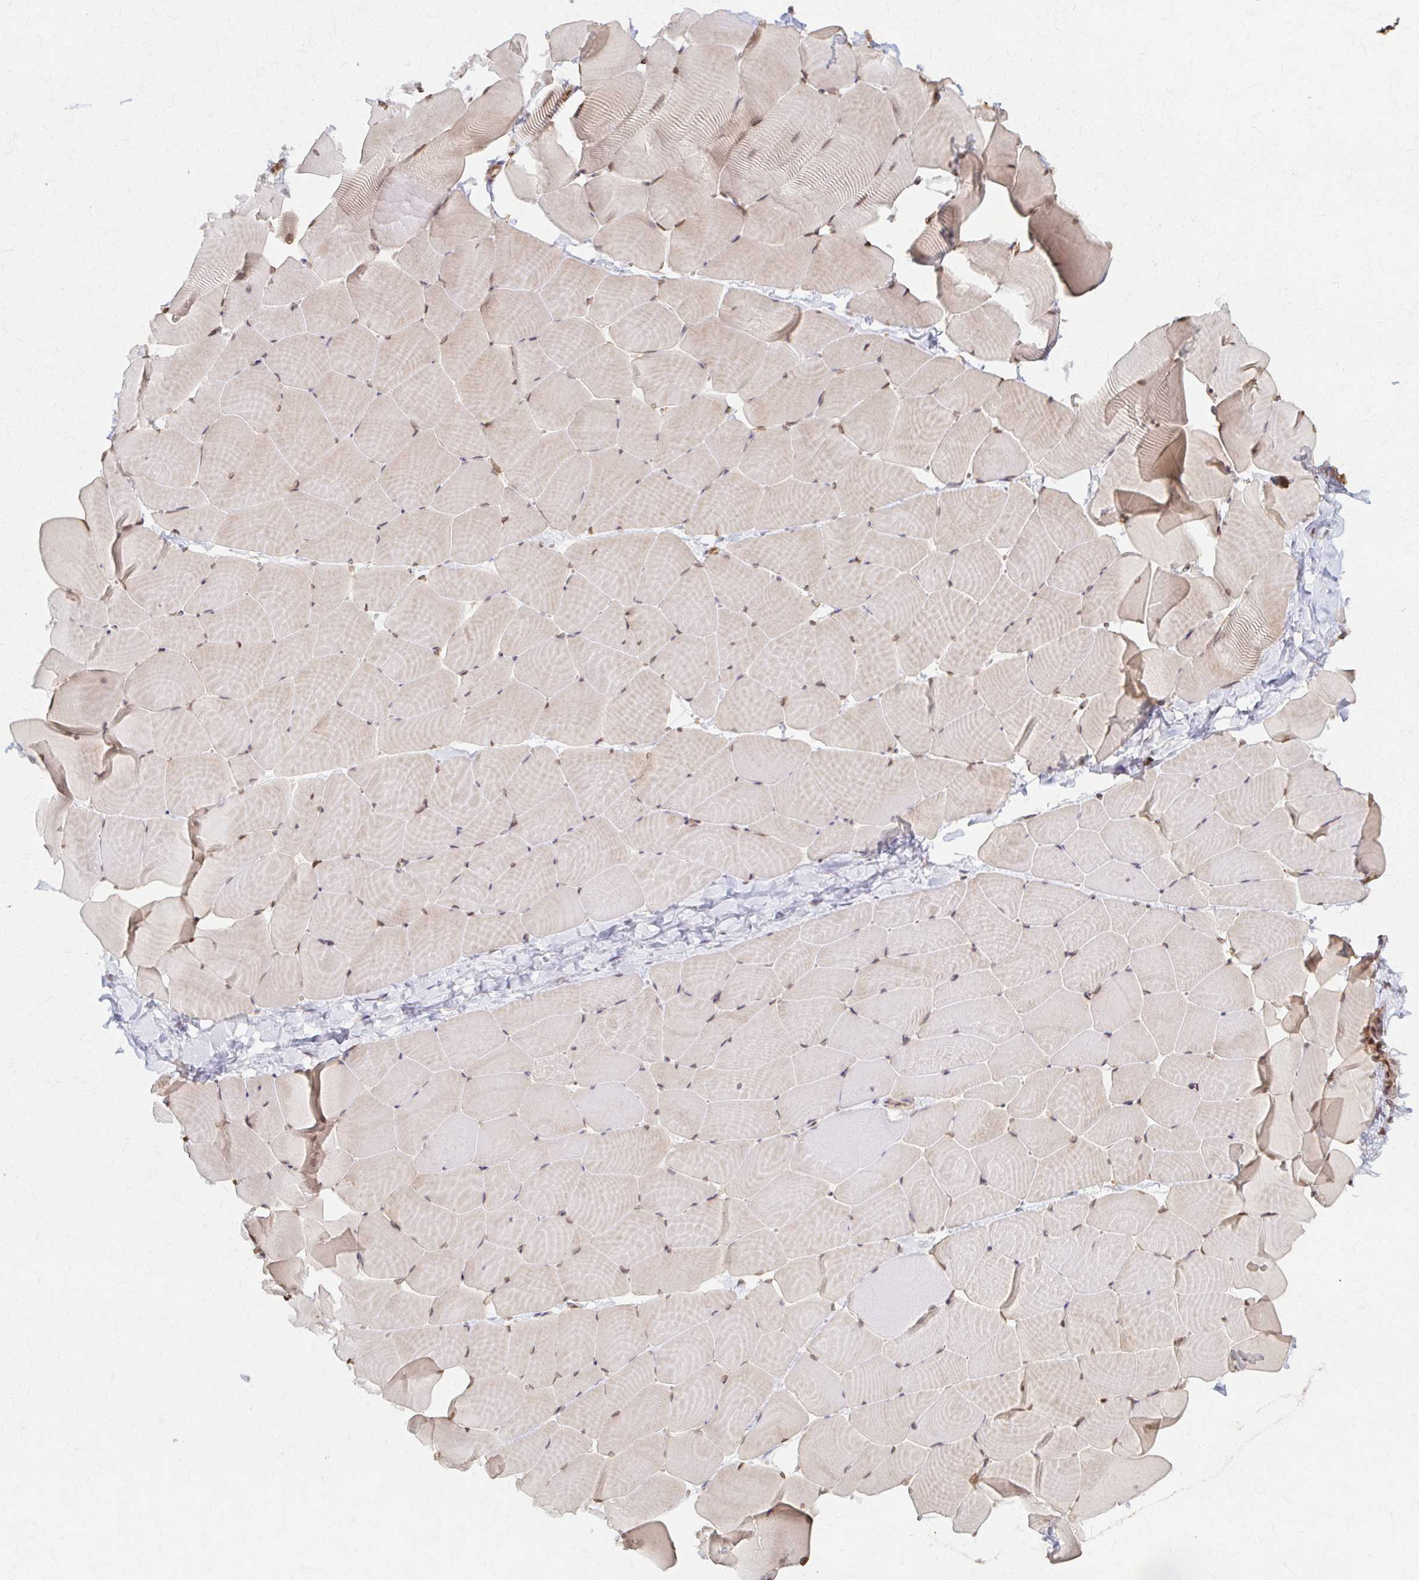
{"staining": {"intensity": "weak", "quantity": "25%-75%", "location": "cytoplasmic/membranous,nuclear"}, "tissue": "skeletal muscle", "cell_type": "Myocytes", "image_type": "normal", "snomed": [{"axis": "morphology", "description": "Normal tissue, NOS"}, {"axis": "topography", "description": "Skeletal muscle"}], "caption": "The image displays staining of unremarkable skeletal muscle, revealing weak cytoplasmic/membranous,nuclear protein staining (brown color) within myocytes.", "gene": "ARHGAP35", "patient": {"sex": "male", "age": 25}}